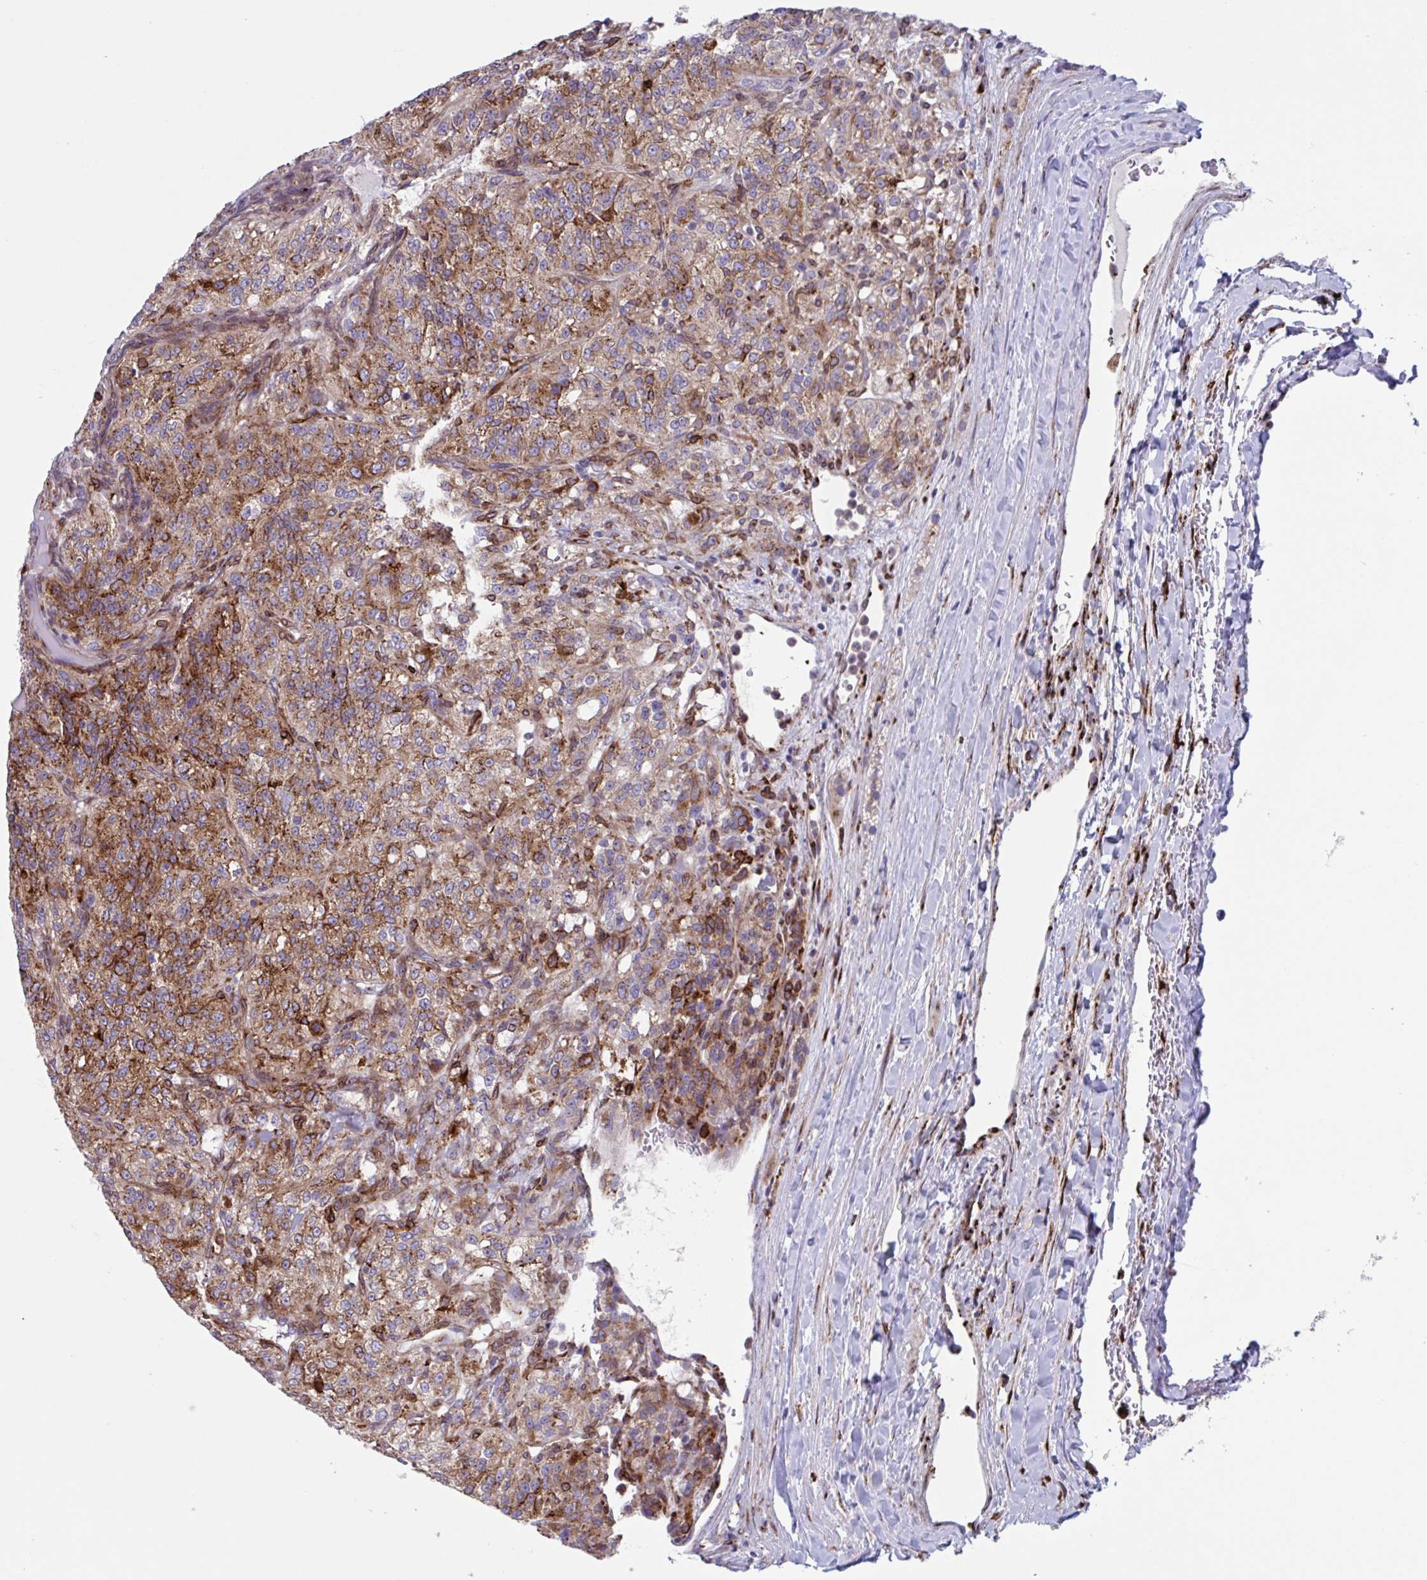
{"staining": {"intensity": "moderate", "quantity": ">75%", "location": "cytoplasmic/membranous"}, "tissue": "renal cancer", "cell_type": "Tumor cells", "image_type": "cancer", "snomed": [{"axis": "morphology", "description": "Adenocarcinoma, NOS"}, {"axis": "topography", "description": "Kidney"}], "caption": "Brown immunohistochemical staining in human renal cancer (adenocarcinoma) shows moderate cytoplasmic/membranous expression in approximately >75% of tumor cells. (Brightfield microscopy of DAB IHC at high magnification).", "gene": "RFK", "patient": {"sex": "female", "age": 63}}